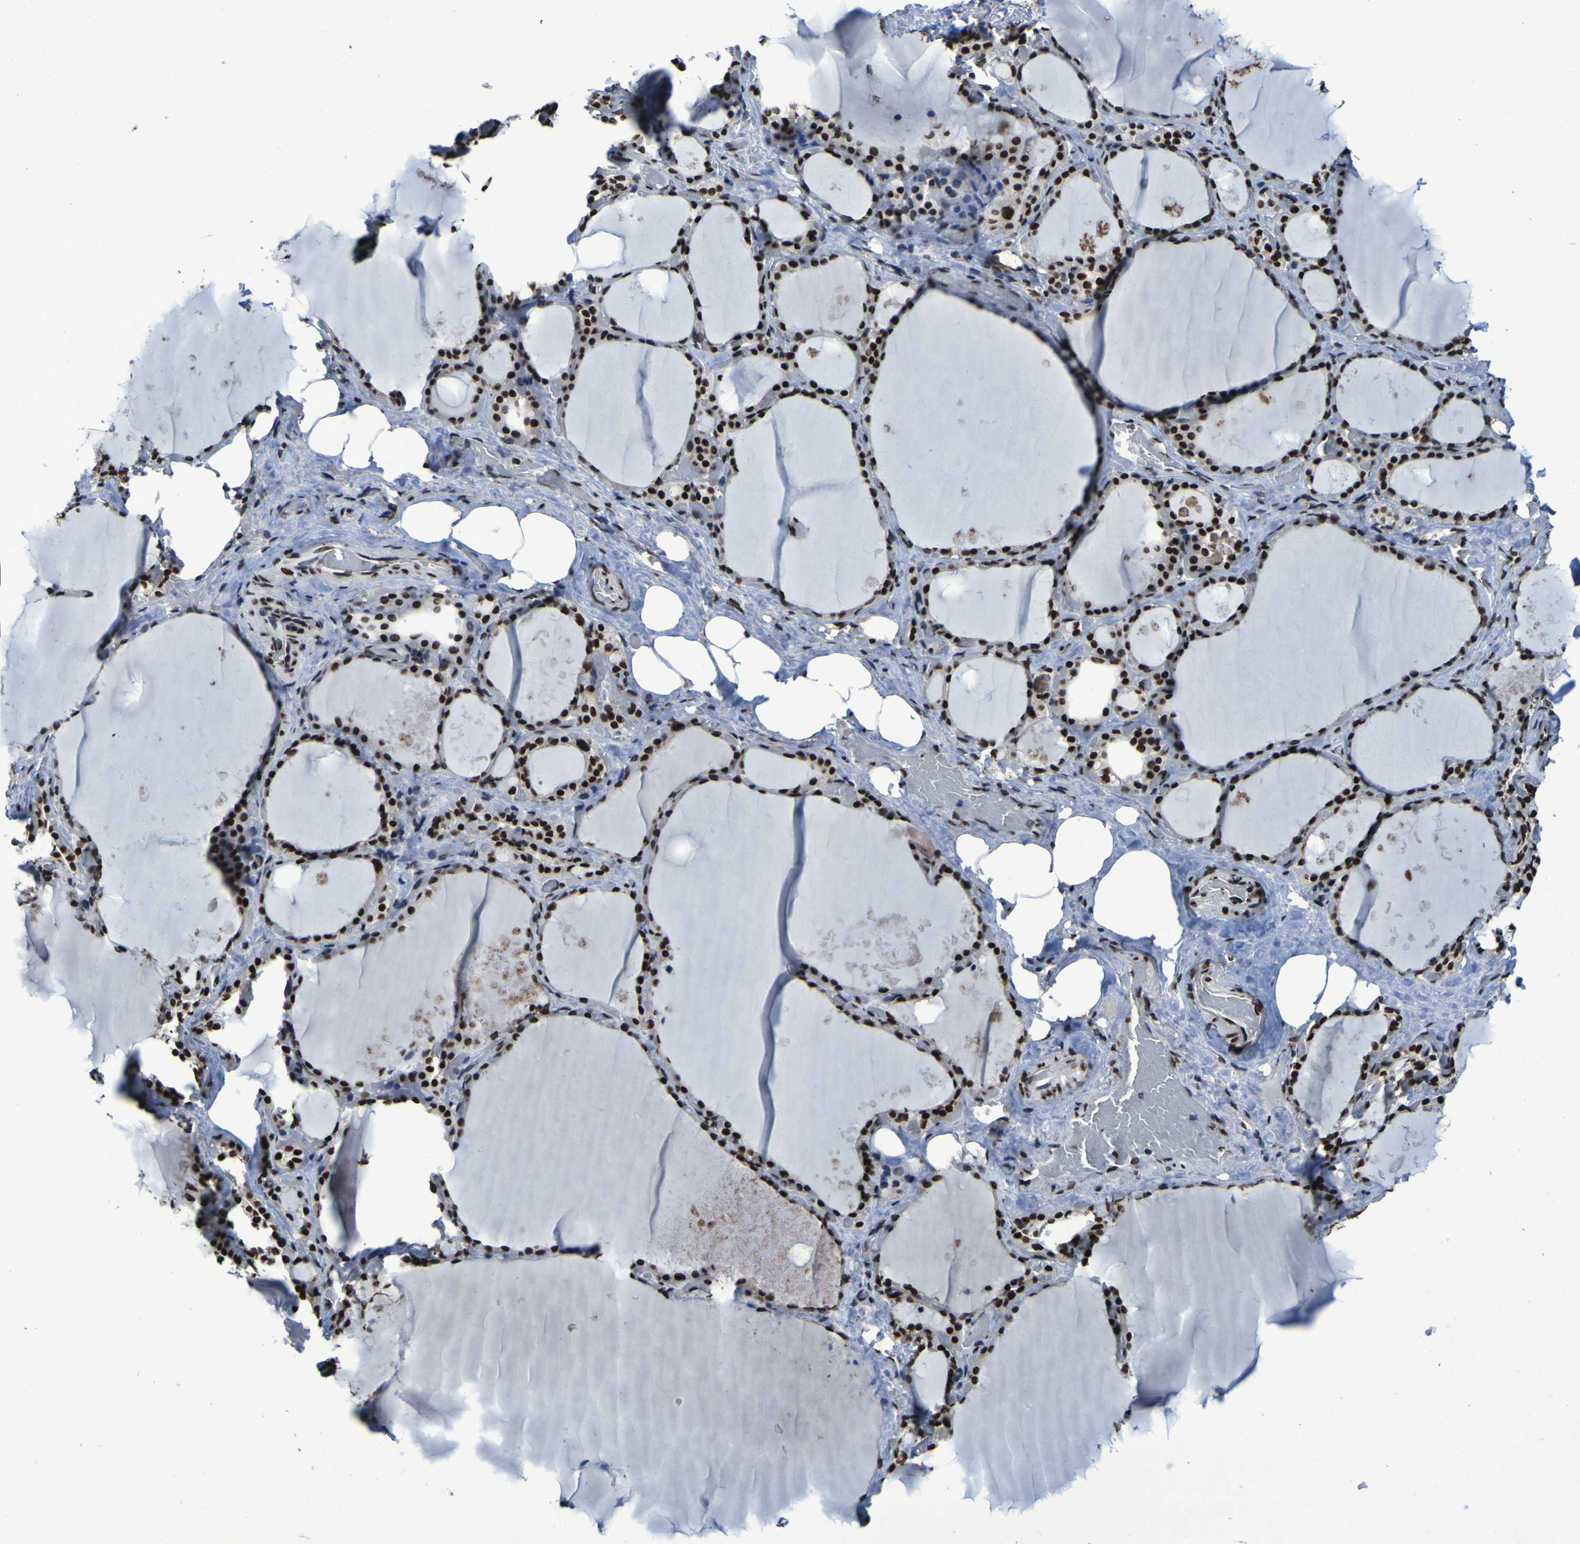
{"staining": {"intensity": "strong", "quantity": ">75%", "location": "nuclear"}, "tissue": "thyroid gland", "cell_type": "Glandular cells", "image_type": "normal", "snomed": [{"axis": "morphology", "description": "Normal tissue, NOS"}, {"axis": "topography", "description": "Thyroid gland"}], "caption": "This is an image of immunohistochemistry staining of unremarkable thyroid gland, which shows strong staining in the nuclear of glandular cells.", "gene": "HNRNPR", "patient": {"sex": "male", "age": 61}}